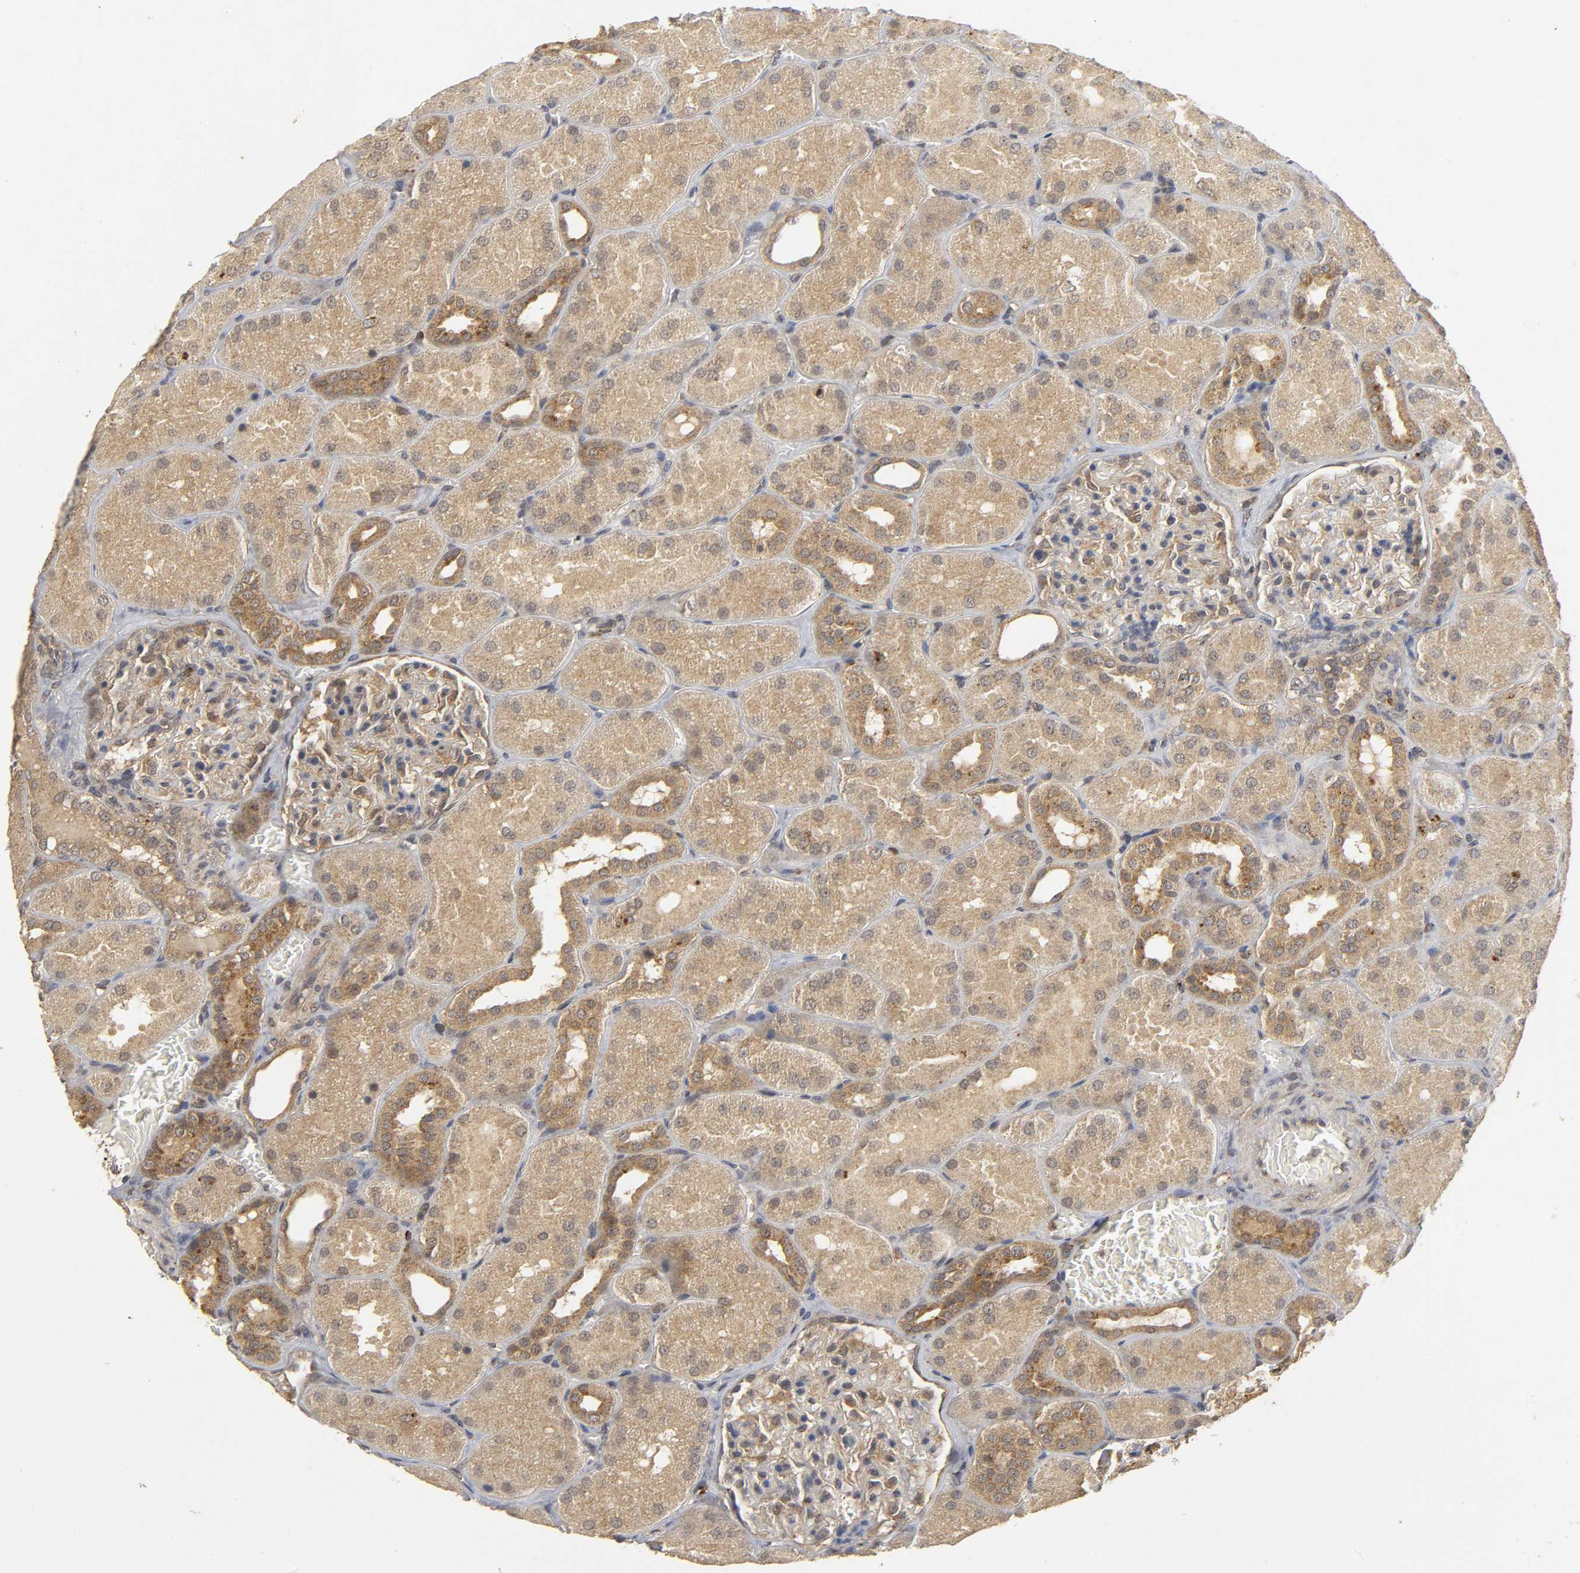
{"staining": {"intensity": "weak", "quantity": "25%-75%", "location": "cytoplasmic/membranous"}, "tissue": "kidney", "cell_type": "Cells in glomeruli", "image_type": "normal", "snomed": [{"axis": "morphology", "description": "Normal tissue, NOS"}, {"axis": "topography", "description": "Kidney"}], "caption": "Kidney stained with a brown dye reveals weak cytoplasmic/membranous positive positivity in about 25%-75% of cells in glomeruli.", "gene": "TRAF6", "patient": {"sex": "male", "age": 28}}